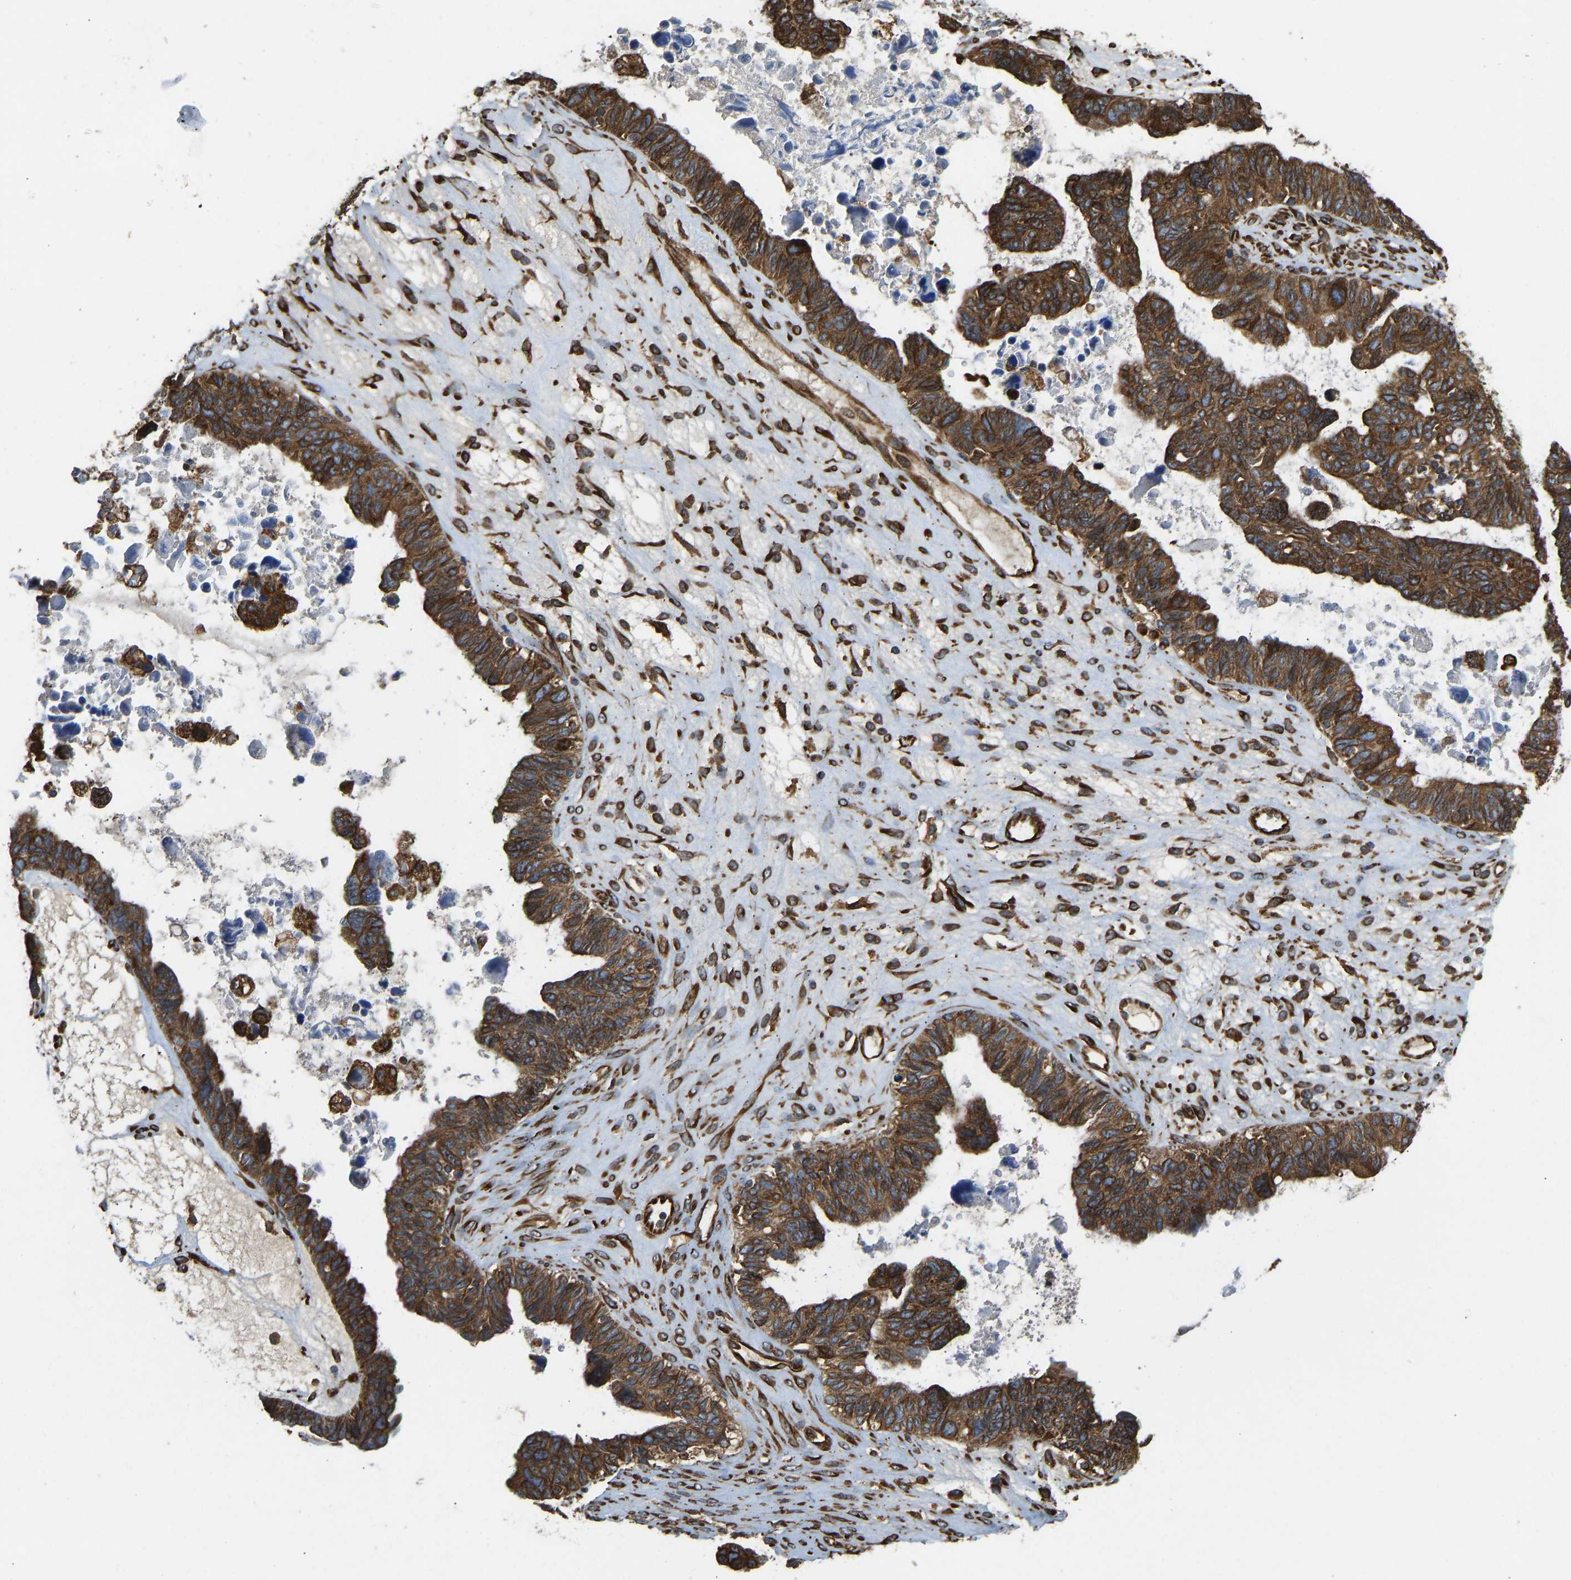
{"staining": {"intensity": "strong", "quantity": ">75%", "location": "cytoplasmic/membranous"}, "tissue": "ovarian cancer", "cell_type": "Tumor cells", "image_type": "cancer", "snomed": [{"axis": "morphology", "description": "Cystadenocarcinoma, serous, NOS"}, {"axis": "topography", "description": "Ovary"}], "caption": "Immunohistochemistry (DAB) staining of human ovarian serous cystadenocarcinoma exhibits strong cytoplasmic/membranous protein expression in approximately >75% of tumor cells. (DAB IHC with brightfield microscopy, high magnification).", "gene": "BEX3", "patient": {"sex": "female", "age": 79}}